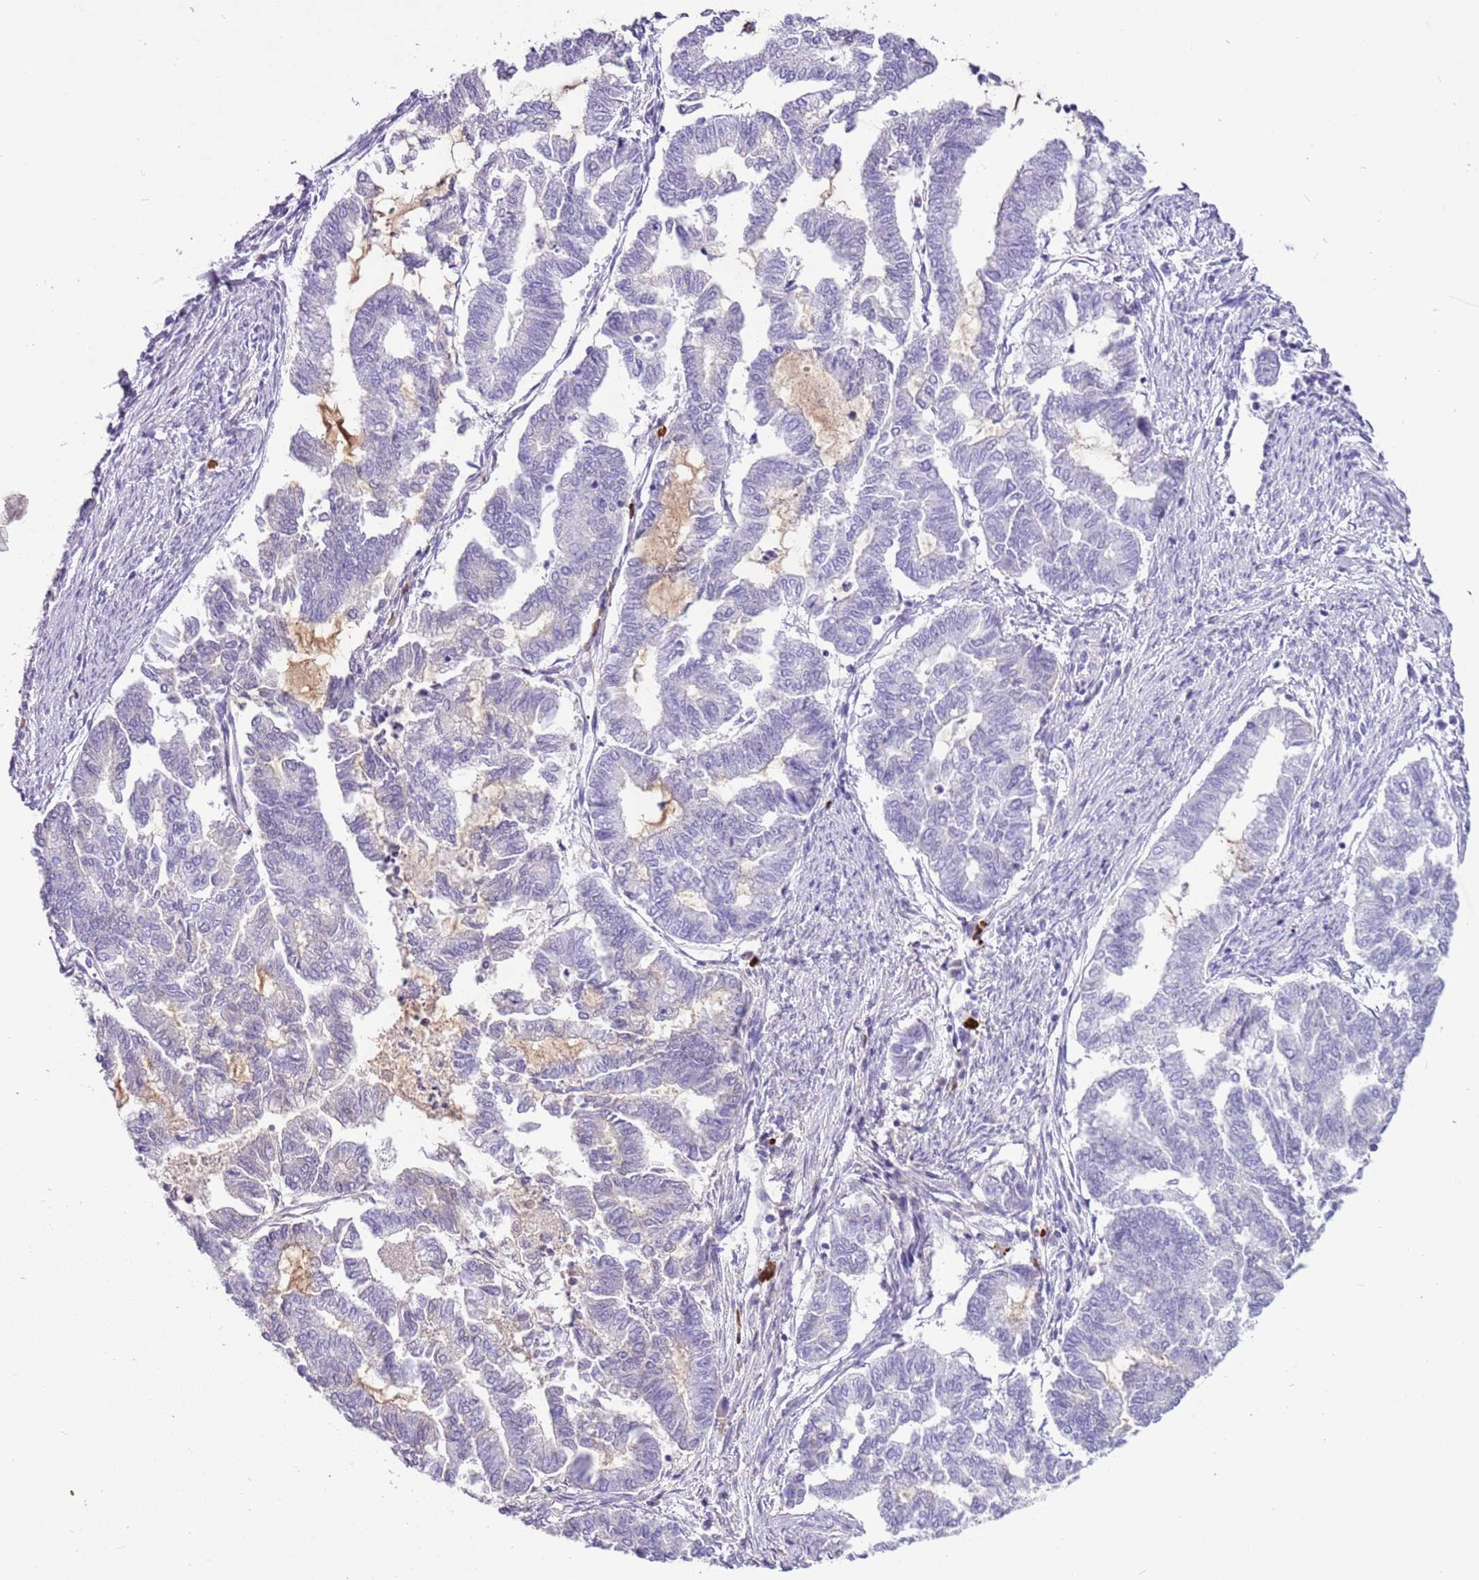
{"staining": {"intensity": "negative", "quantity": "none", "location": "none"}, "tissue": "endometrial cancer", "cell_type": "Tumor cells", "image_type": "cancer", "snomed": [{"axis": "morphology", "description": "Adenocarcinoma, NOS"}, {"axis": "topography", "description": "Endometrium"}], "caption": "DAB immunohistochemical staining of human endometrial cancer shows no significant staining in tumor cells.", "gene": "IGKV3D-11", "patient": {"sex": "female", "age": 79}}